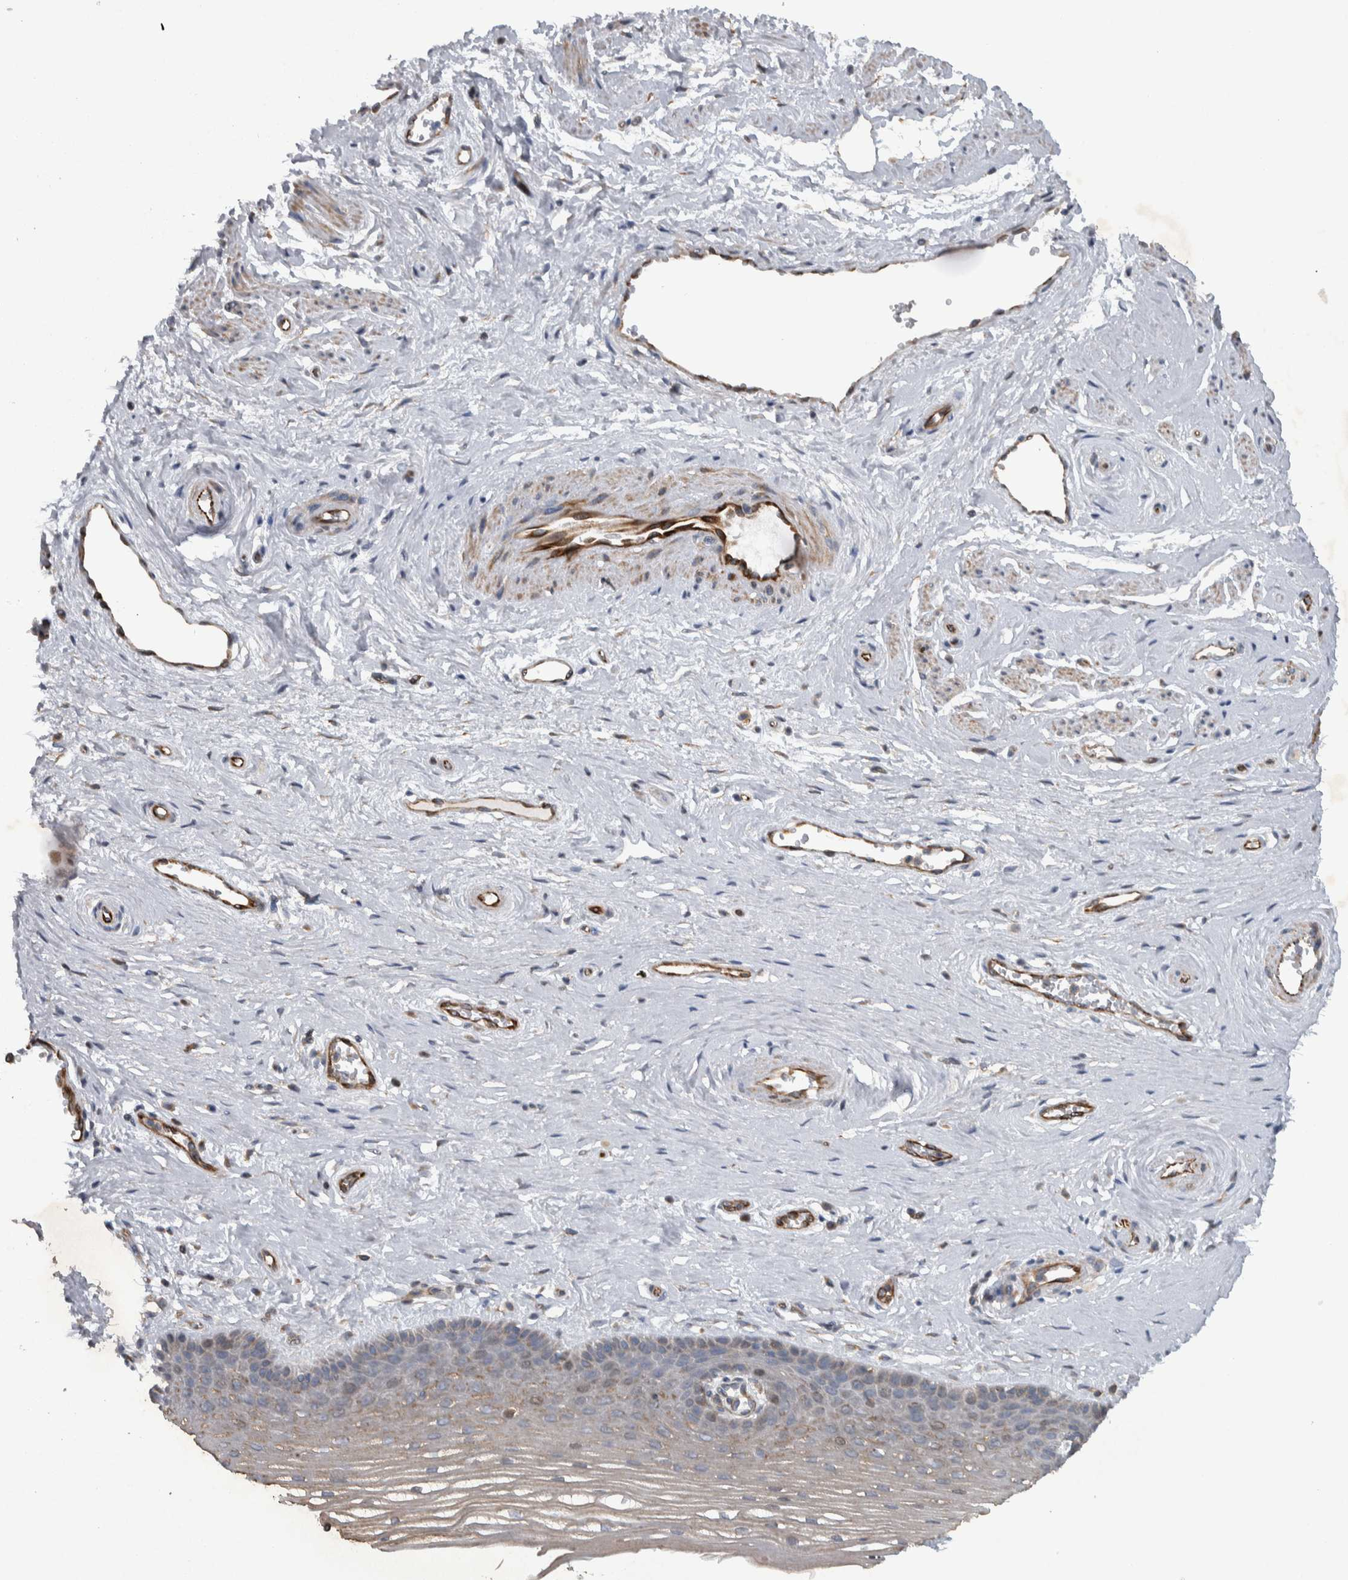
{"staining": {"intensity": "weak", "quantity": ">75%", "location": "cytoplasmic/membranous"}, "tissue": "vagina", "cell_type": "Squamous epithelial cells", "image_type": "normal", "snomed": [{"axis": "morphology", "description": "Normal tissue, NOS"}, {"axis": "topography", "description": "Vagina"}], "caption": "Brown immunohistochemical staining in normal vagina reveals weak cytoplasmic/membranous expression in about >75% of squamous epithelial cells. (Brightfield microscopy of DAB IHC at high magnification).", "gene": "NT5C2", "patient": {"sex": "female", "age": 46}}